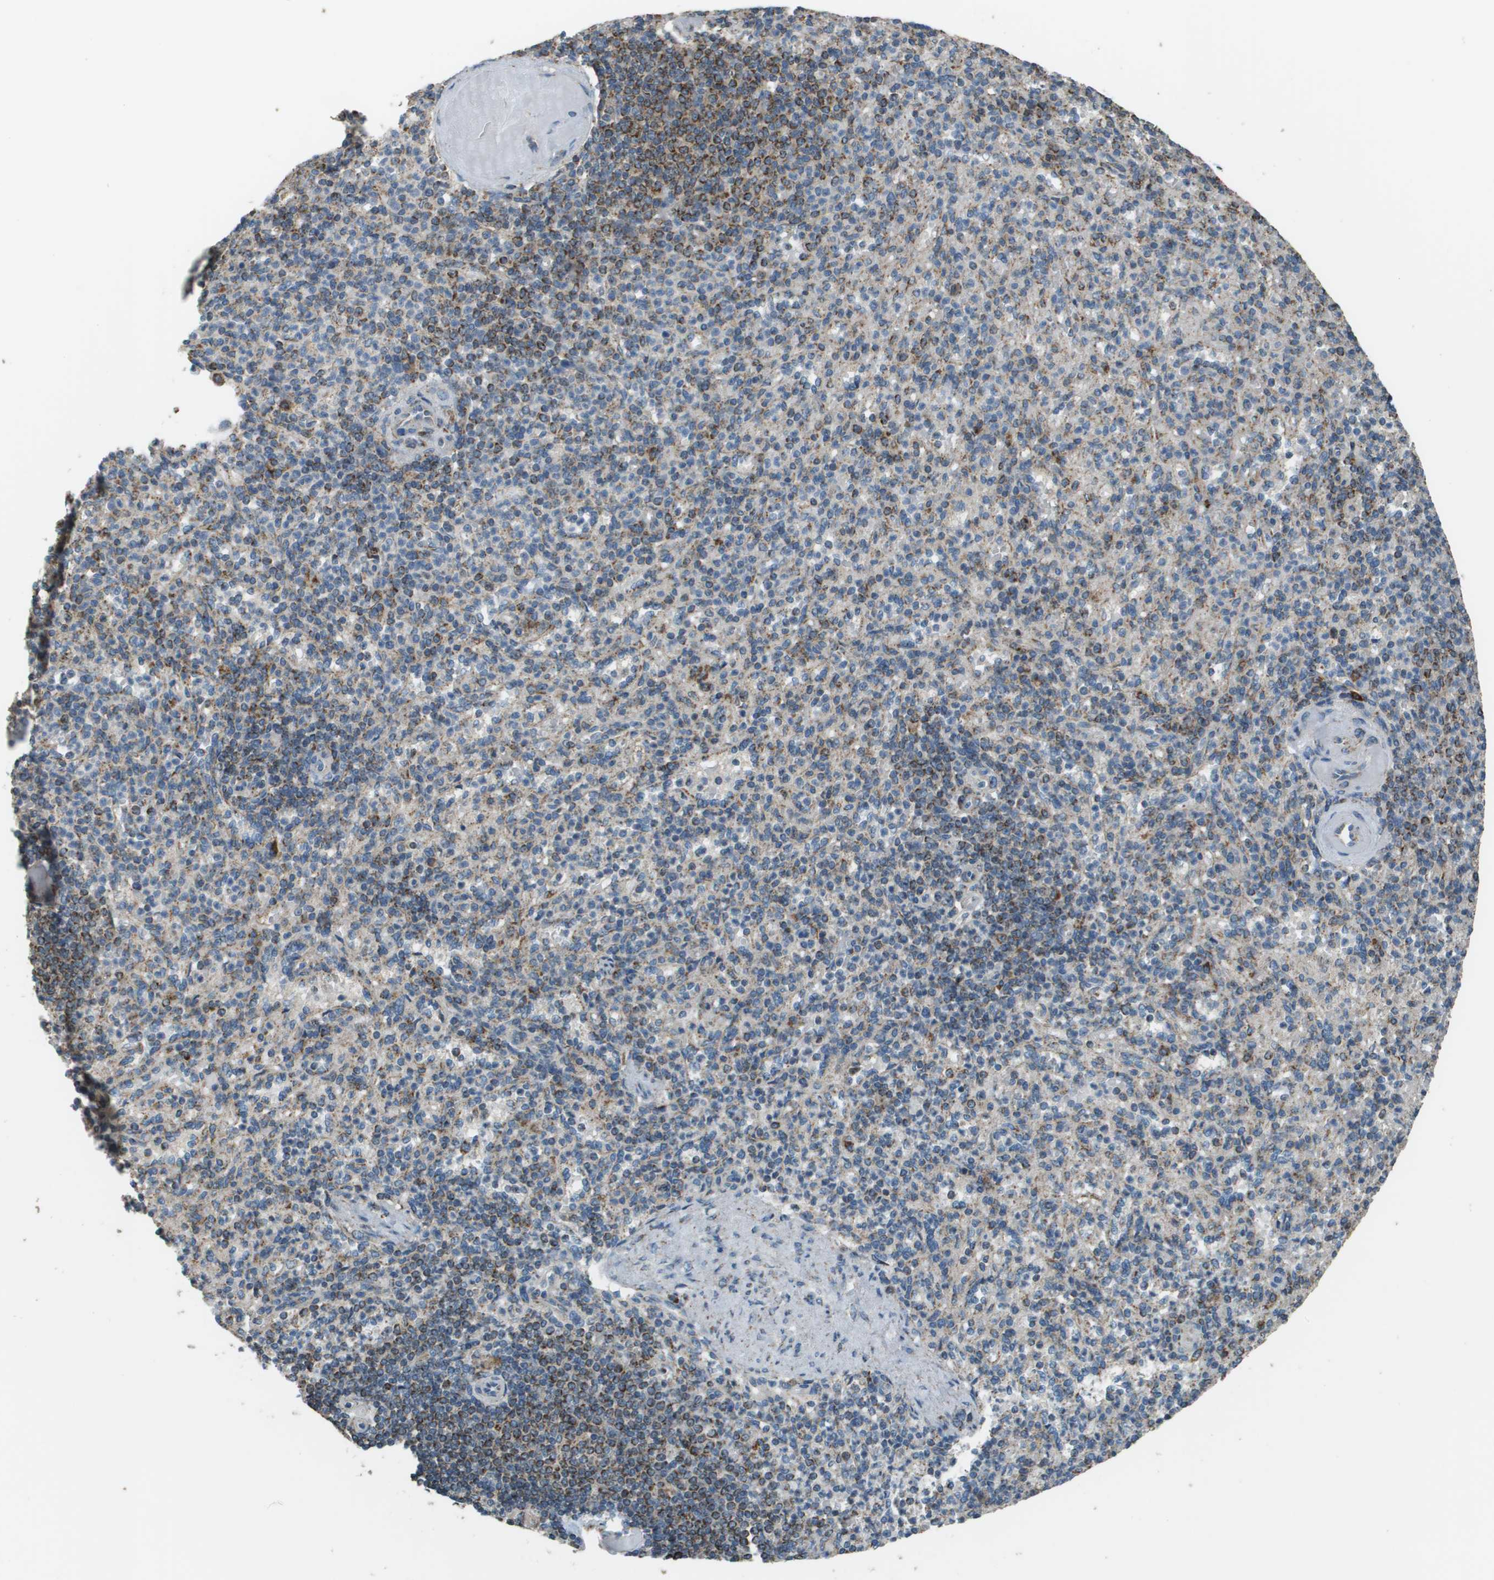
{"staining": {"intensity": "moderate", "quantity": "25%-75%", "location": "cytoplasmic/membranous"}, "tissue": "spleen", "cell_type": "Cells in red pulp", "image_type": "normal", "snomed": [{"axis": "morphology", "description": "Normal tissue, NOS"}, {"axis": "topography", "description": "Spleen"}], "caption": "Immunohistochemical staining of benign human spleen demonstrates 25%-75% levels of moderate cytoplasmic/membranous protein staining in approximately 25%-75% of cells in red pulp. (IHC, brightfield microscopy, high magnification).", "gene": "FH", "patient": {"sex": "female", "age": 74}}